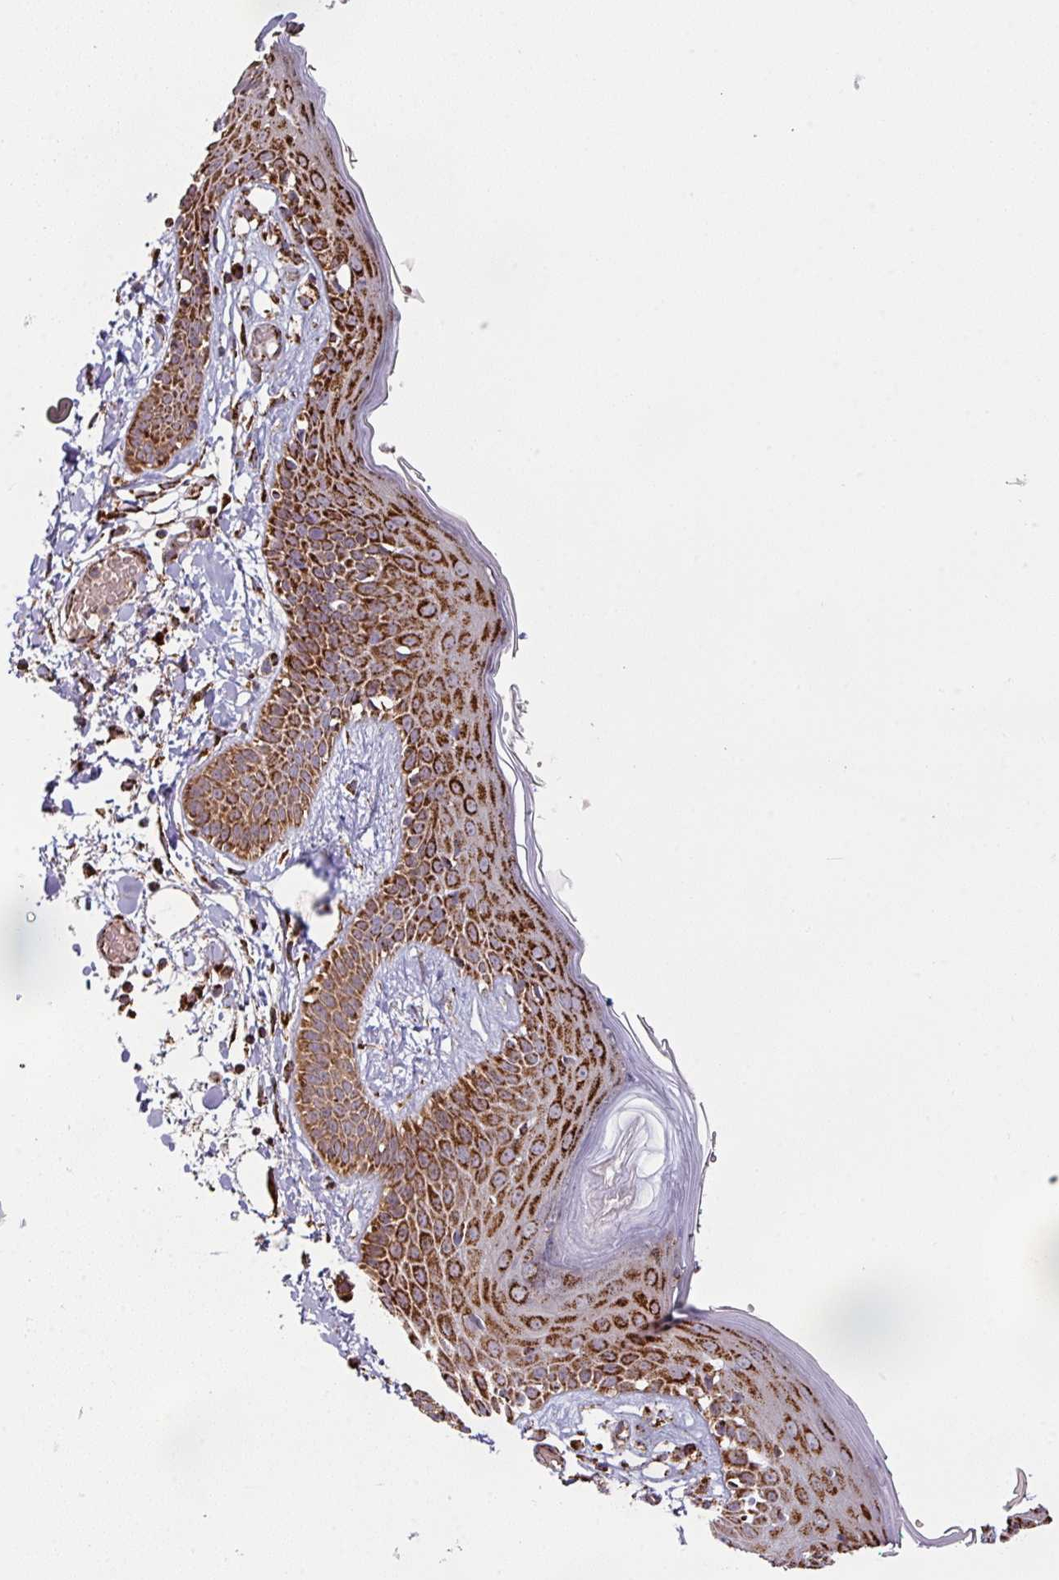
{"staining": {"intensity": "strong", "quantity": ">75%", "location": "cytoplasmic/membranous"}, "tissue": "skin", "cell_type": "Fibroblasts", "image_type": "normal", "snomed": [{"axis": "morphology", "description": "Normal tissue, NOS"}, {"axis": "topography", "description": "Skin"}], "caption": "Immunohistochemical staining of benign human skin reveals high levels of strong cytoplasmic/membranous staining in approximately >75% of fibroblasts. The protein is stained brown, and the nuclei are stained in blue (DAB IHC with brightfield microscopy, high magnification).", "gene": "TRAP1", "patient": {"sex": "male", "age": 79}}